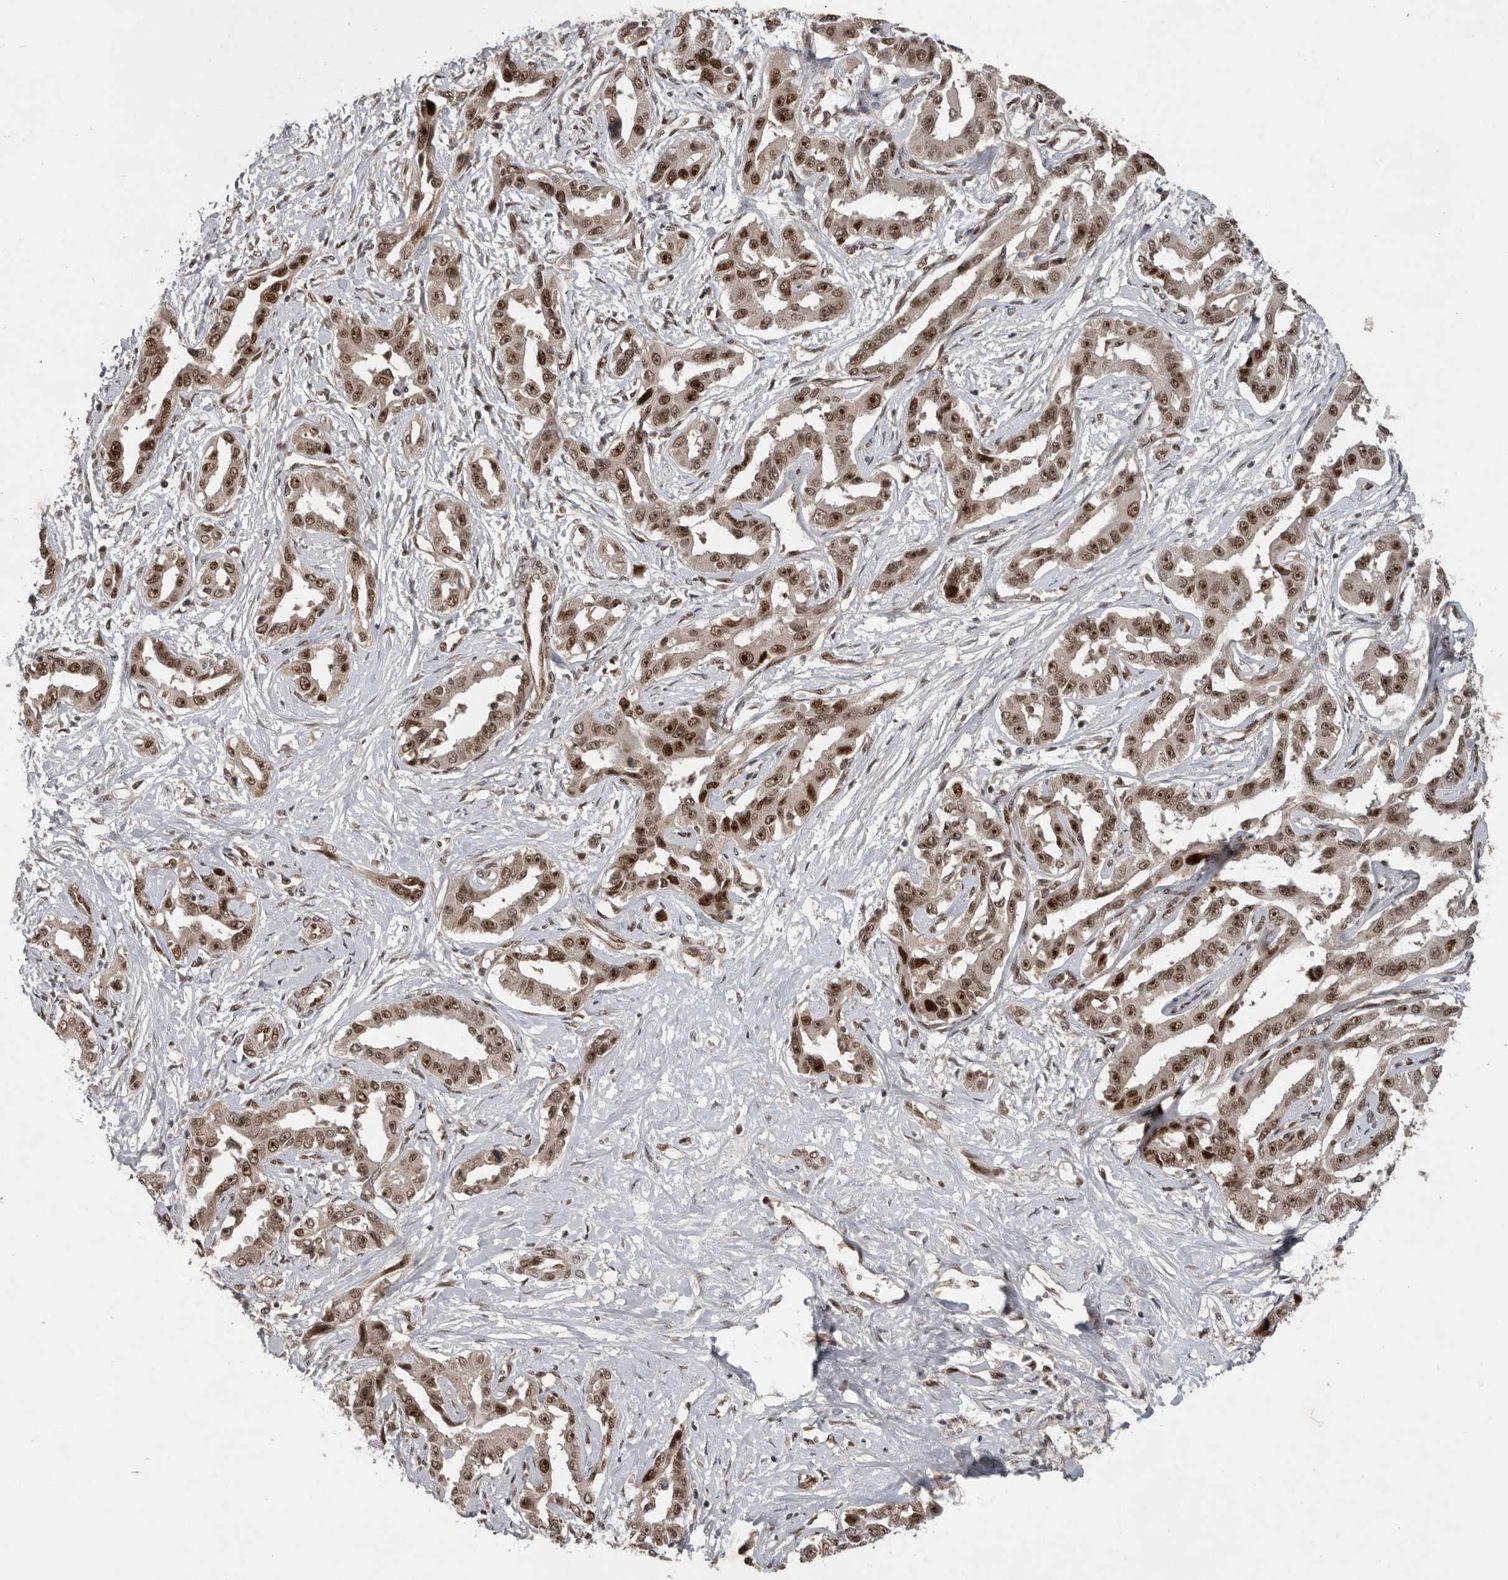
{"staining": {"intensity": "strong", "quantity": ">75%", "location": "nuclear"}, "tissue": "liver cancer", "cell_type": "Tumor cells", "image_type": "cancer", "snomed": [{"axis": "morphology", "description": "Cholangiocarcinoma"}, {"axis": "topography", "description": "Liver"}], "caption": "This is a histology image of IHC staining of cholangiocarcinoma (liver), which shows strong staining in the nuclear of tumor cells.", "gene": "CDC27", "patient": {"sex": "male", "age": 59}}